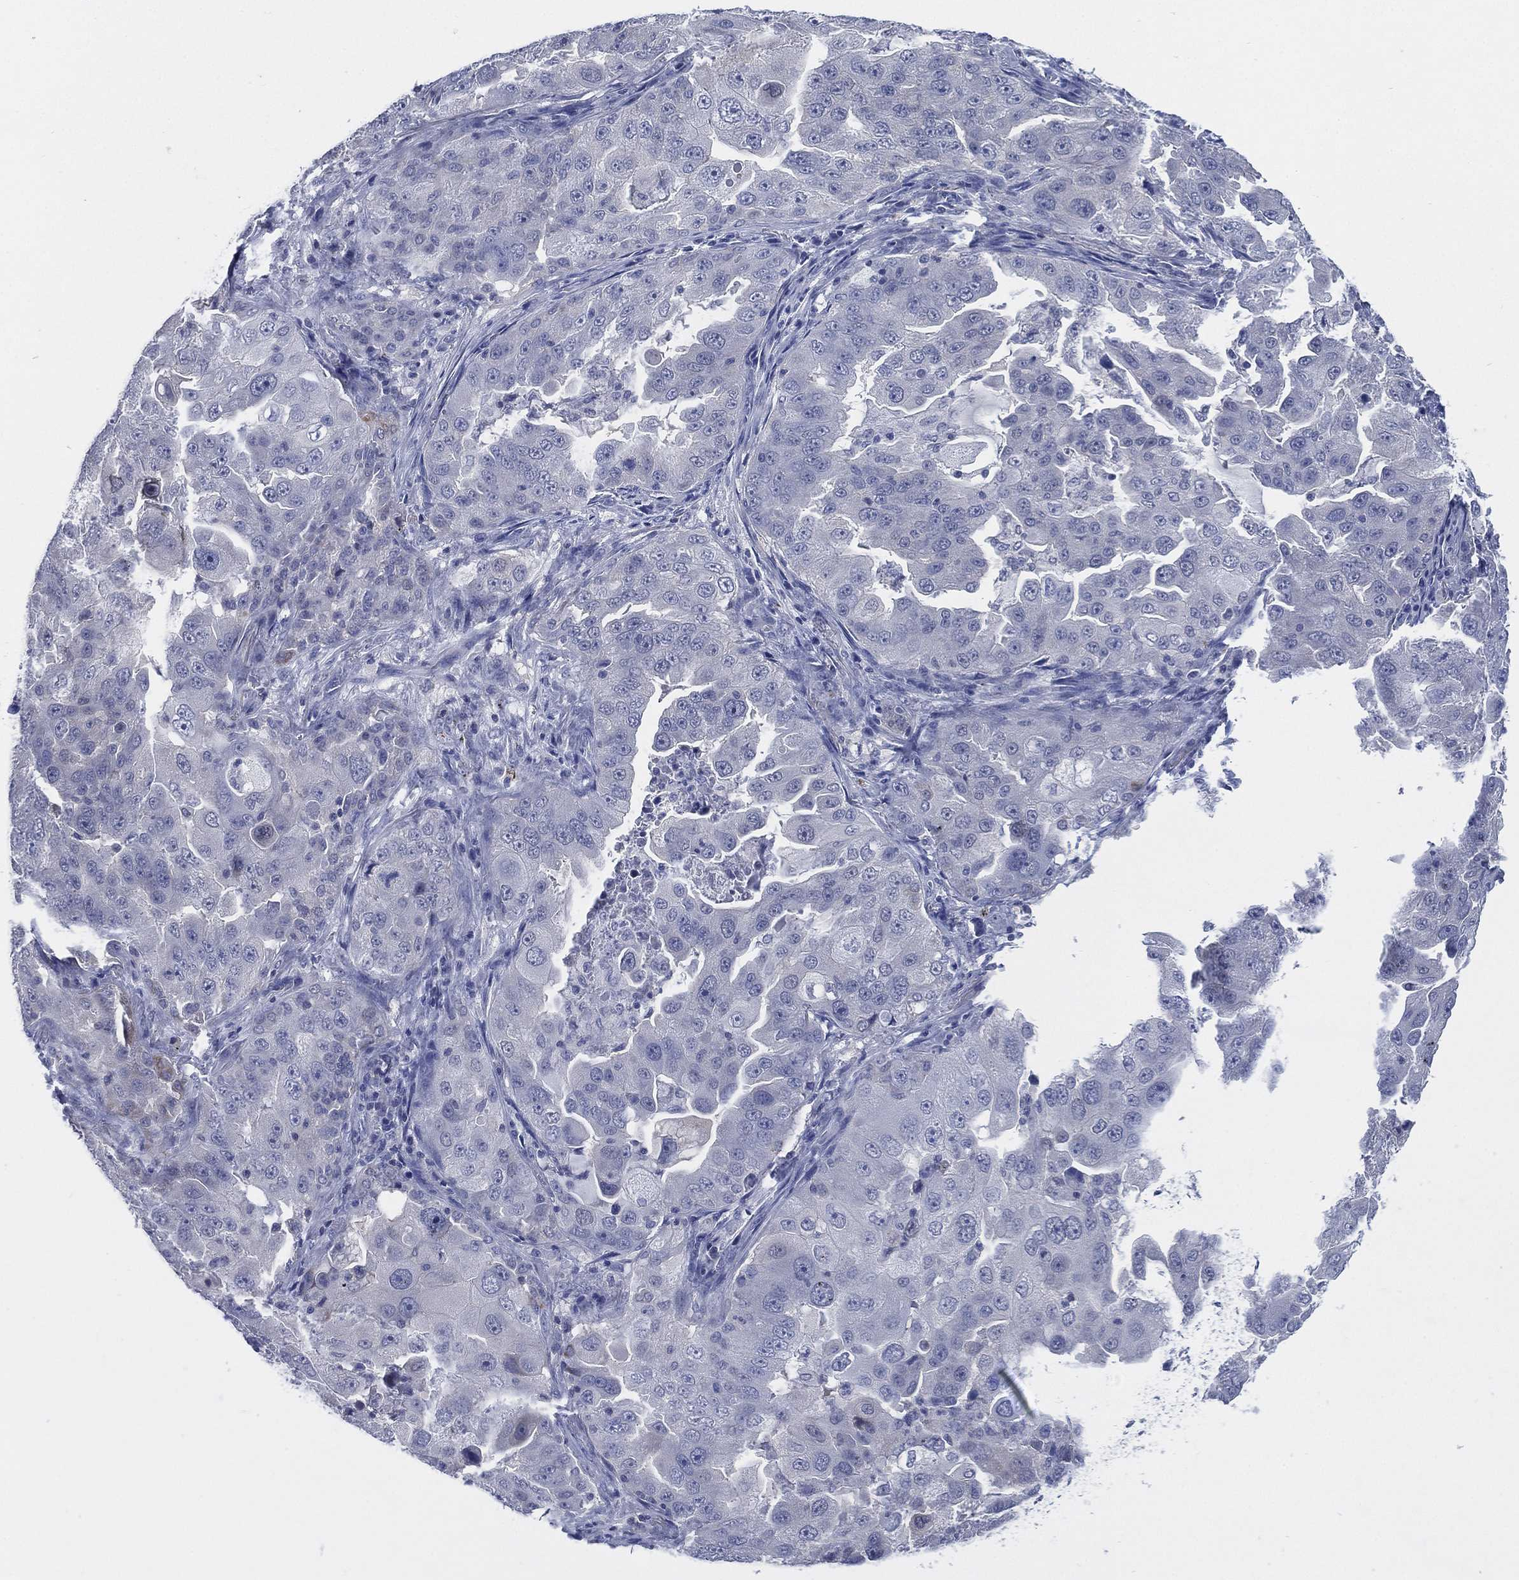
{"staining": {"intensity": "negative", "quantity": "none", "location": "none"}, "tissue": "lung cancer", "cell_type": "Tumor cells", "image_type": "cancer", "snomed": [{"axis": "morphology", "description": "Adenocarcinoma, NOS"}, {"axis": "topography", "description": "Lung"}], "caption": "Immunohistochemical staining of human lung adenocarcinoma displays no significant expression in tumor cells. Nuclei are stained in blue.", "gene": "C5orf46", "patient": {"sex": "female", "age": 61}}